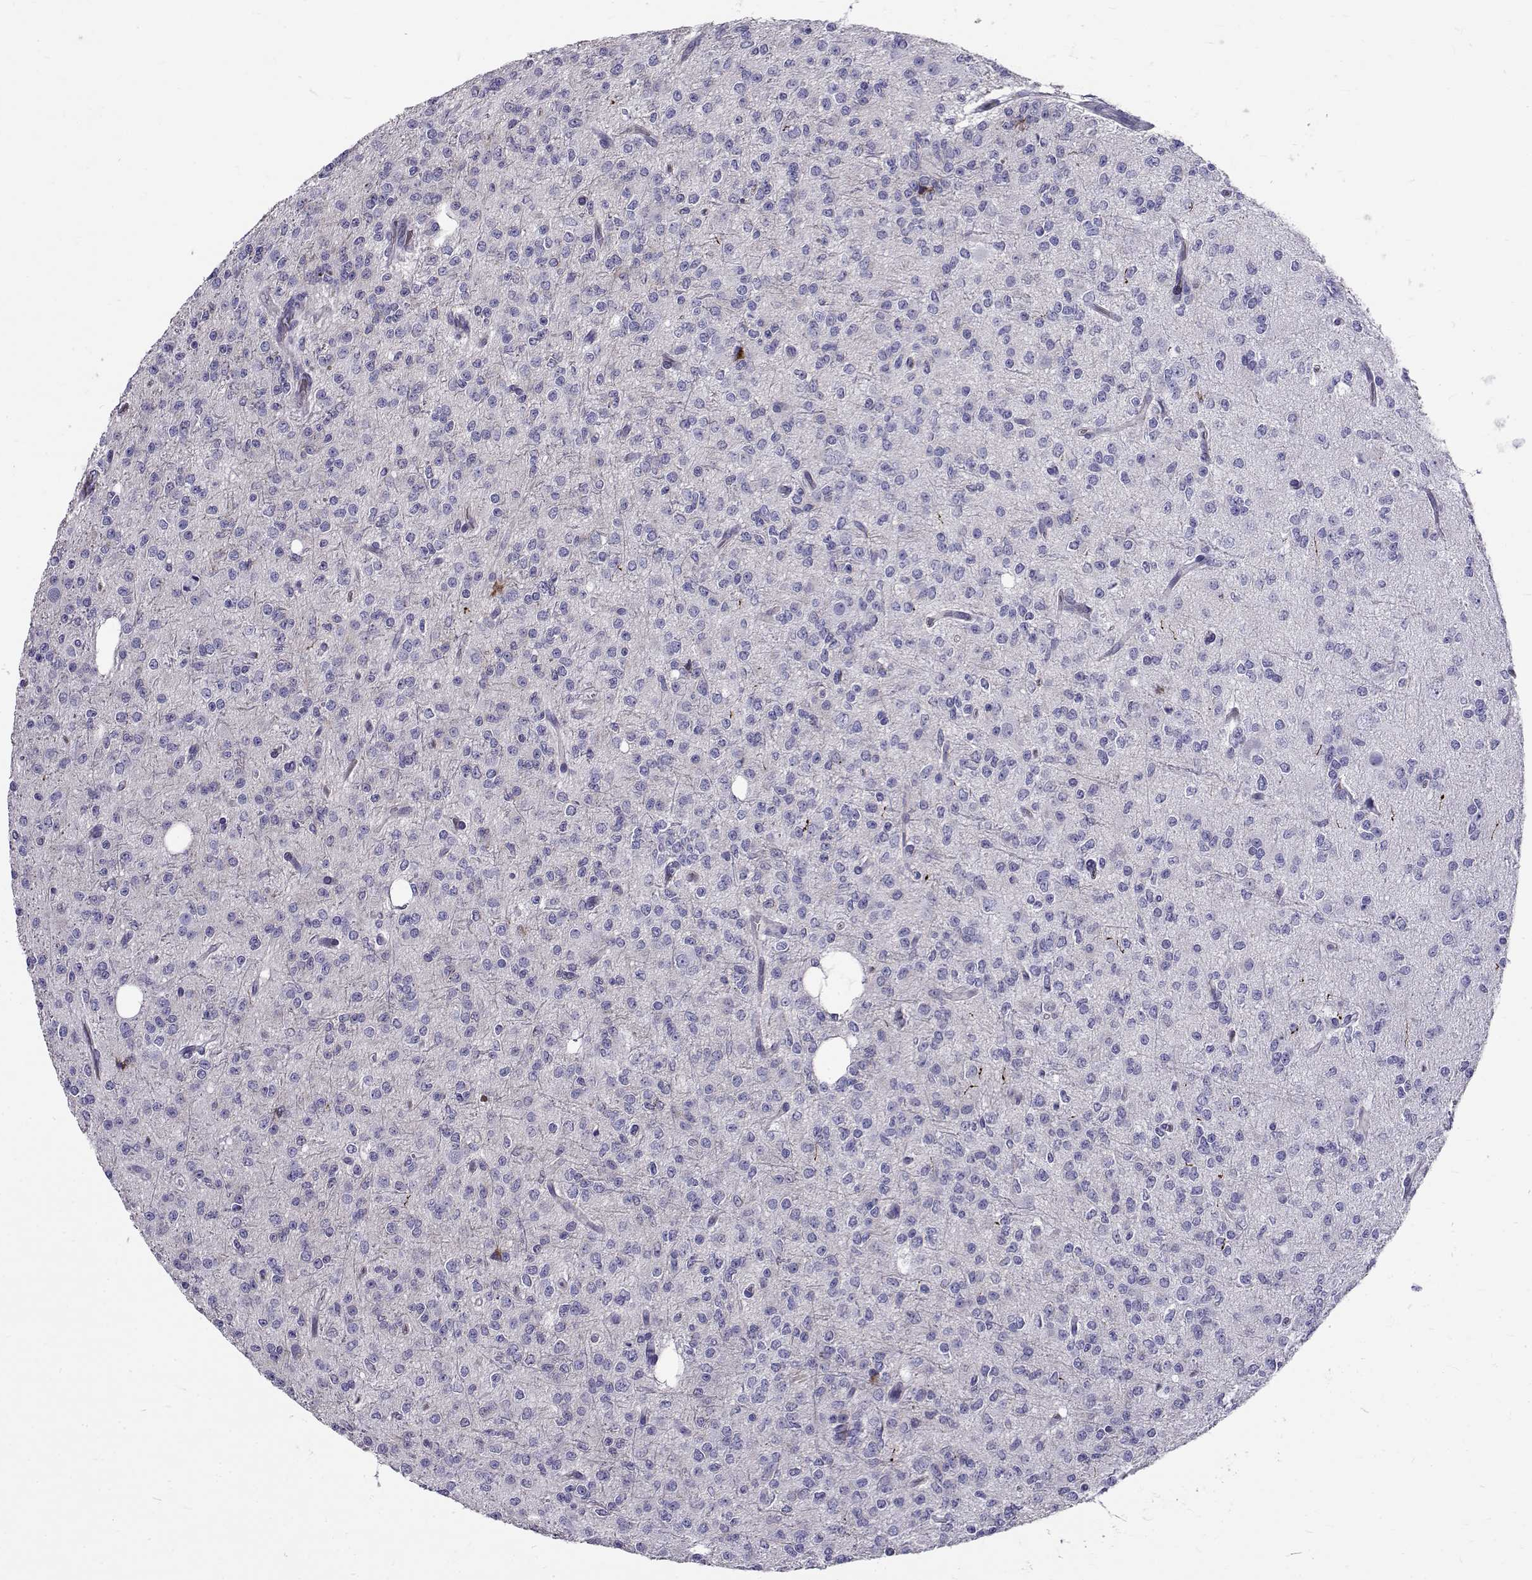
{"staining": {"intensity": "negative", "quantity": "none", "location": "none"}, "tissue": "glioma", "cell_type": "Tumor cells", "image_type": "cancer", "snomed": [{"axis": "morphology", "description": "Glioma, malignant, Low grade"}, {"axis": "topography", "description": "Brain"}], "caption": "Glioma stained for a protein using IHC reveals no staining tumor cells.", "gene": "IGSF1", "patient": {"sex": "male", "age": 27}}